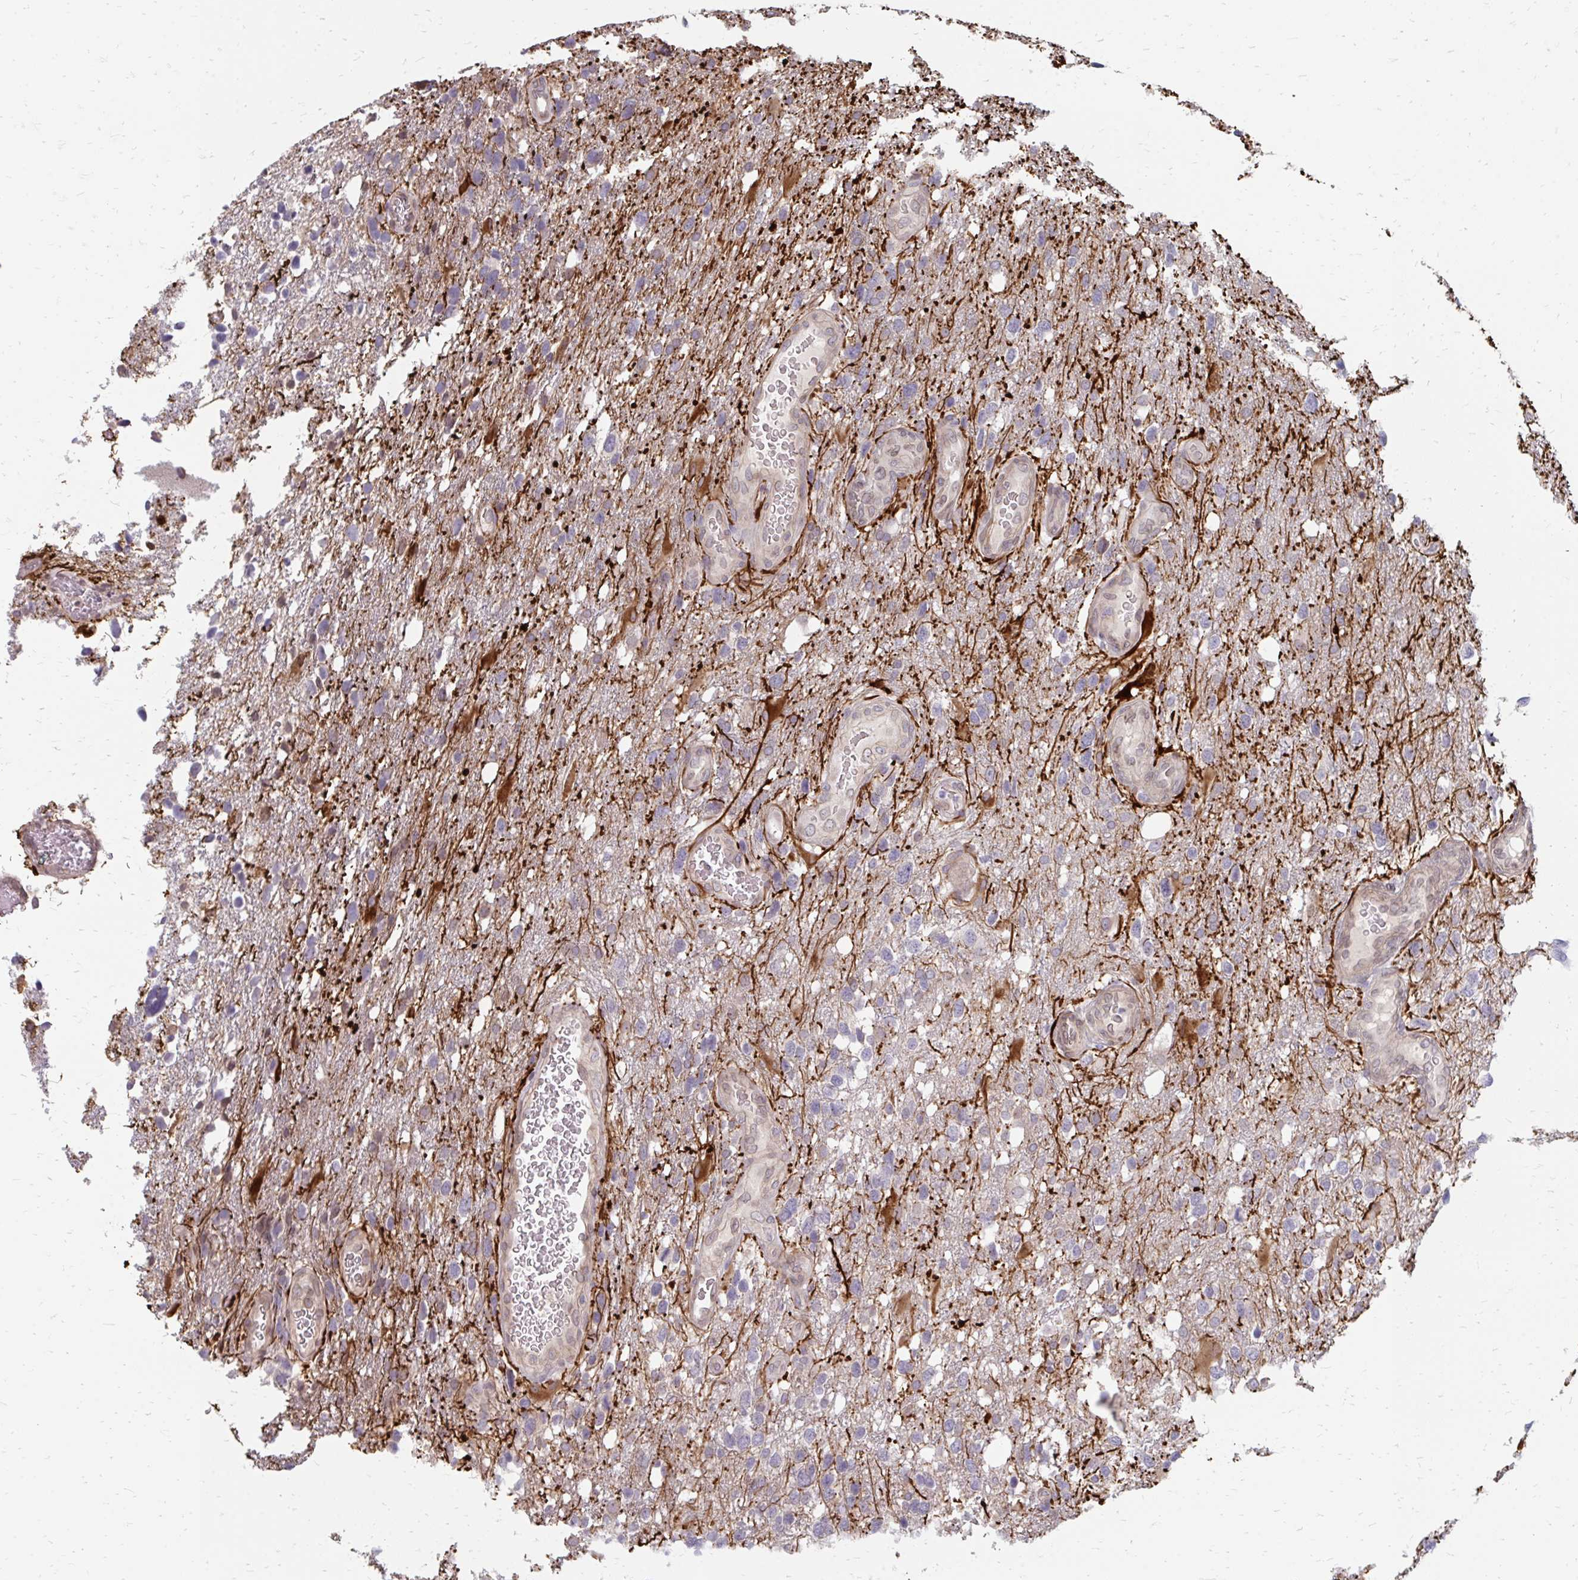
{"staining": {"intensity": "negative", "quantity": "none", "location": "none"}, "tissue": "glioma", "cell_type": "Tumor cells", "image_type": "cancer", "snomed": [{"axis": "morphology", "description": "Glioma, malignant, High grade"}, {"axis": "topography", "description": "Brain"}], "caption": "DAB (3,3'-diaminobenzidine) immunohistochemical staining of human malignant glioma (high-grade) displays no significant expression in tumor cells.", "gene": "GPC5", "patient": {"sex": "female", "age": 58}}